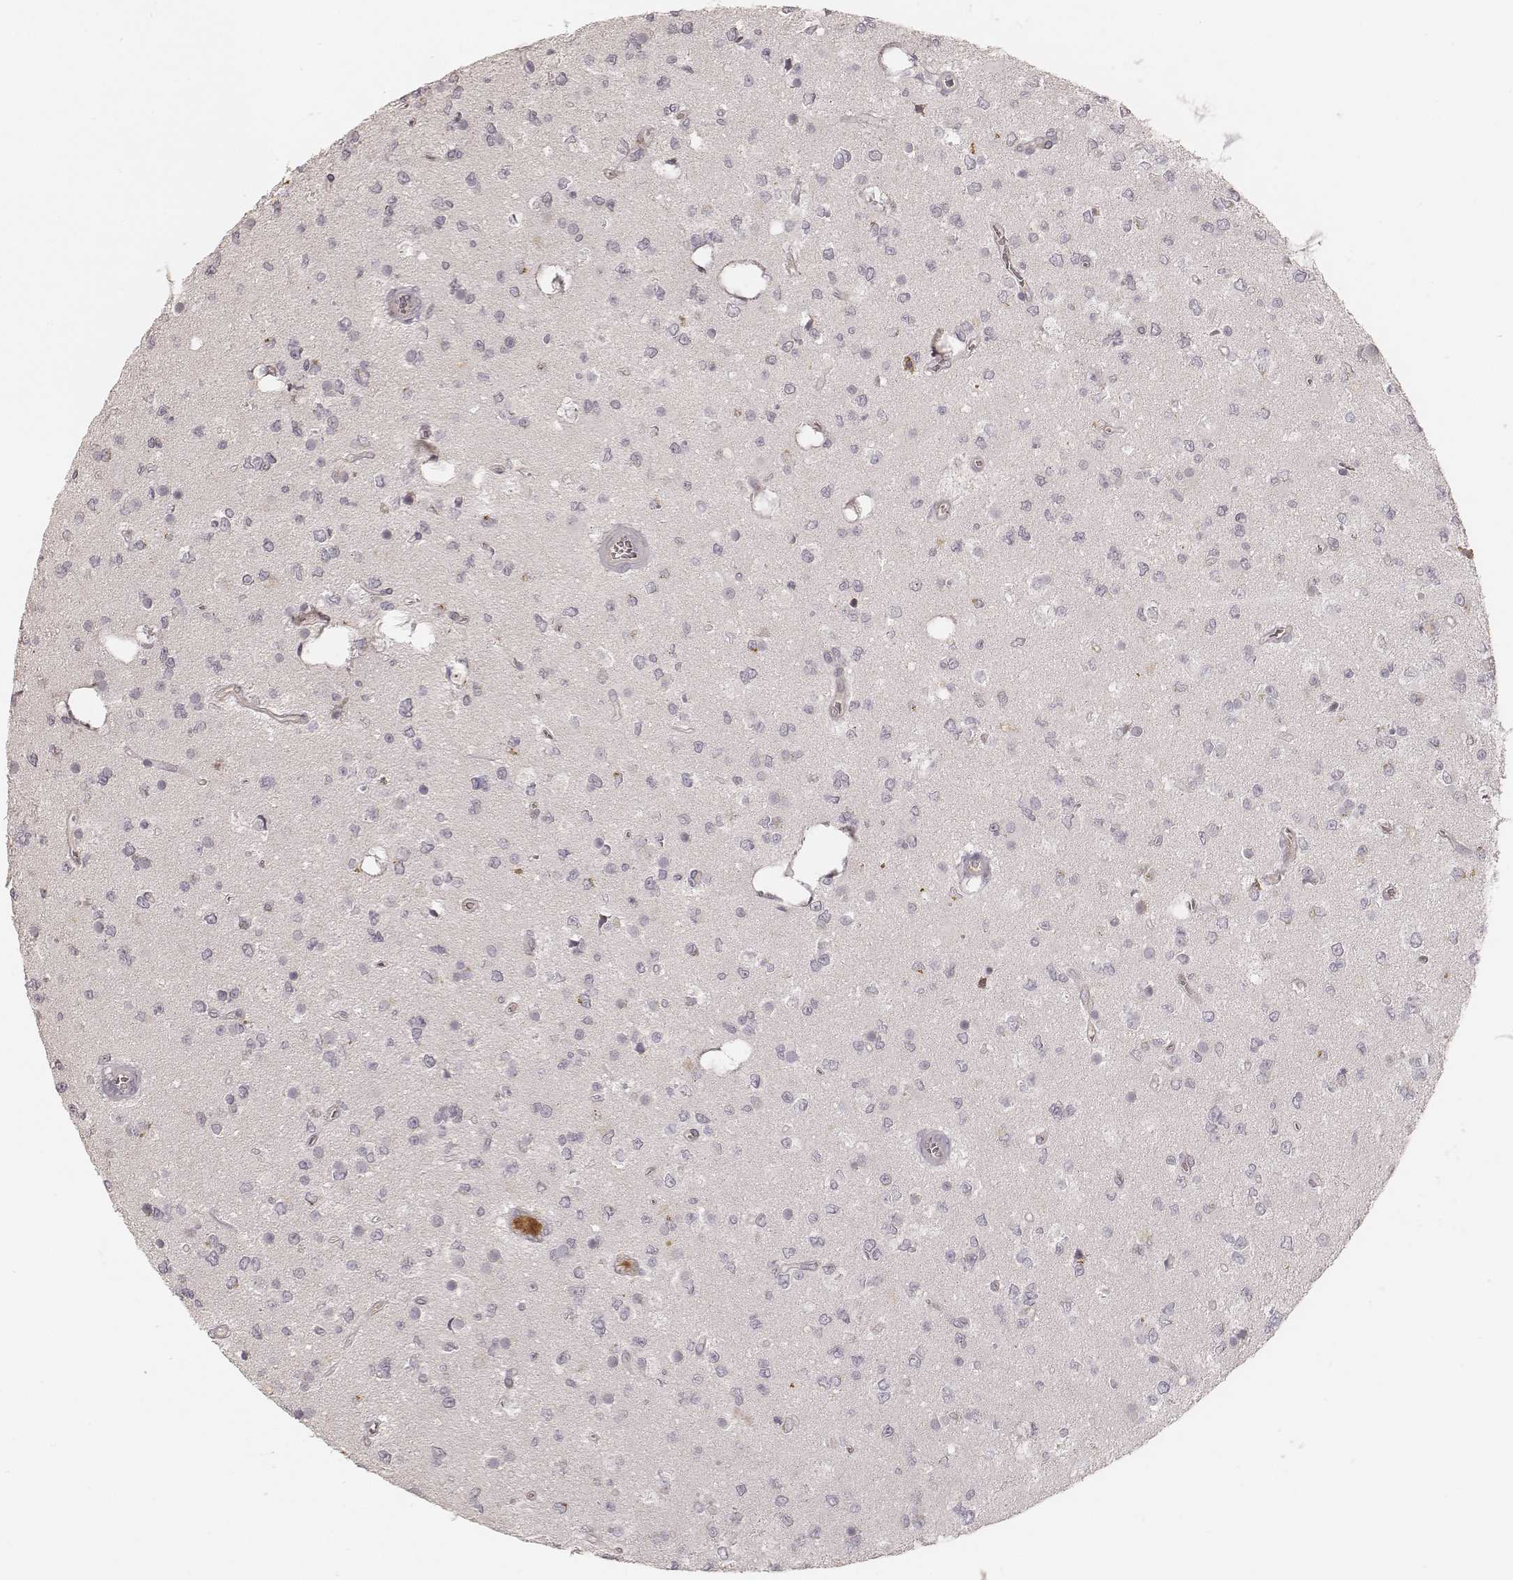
{"staining": {"intensity": "moderate", "quantity": "<25%", "location": "cytoplasmic/membranous"}, "tissue": "glioma", "cell_type": "Tumor cells", "image_type": "cancer", "snomed": [{"axis": "morphology", "description": "Glioma, malignant, Low grade"}, {"axis": "topography", "description": "Brain"}], "caption": "This micrograph demonstrates glioma stained with immunohistochemistry to label a protein in brown. The cytoplasmic/membranous of tumor cells show moderate positivity for the protein. Nuclei are counter-stained blue.", "gene": "GORASP2", "patient": {"sex": "female", "age": 45}}